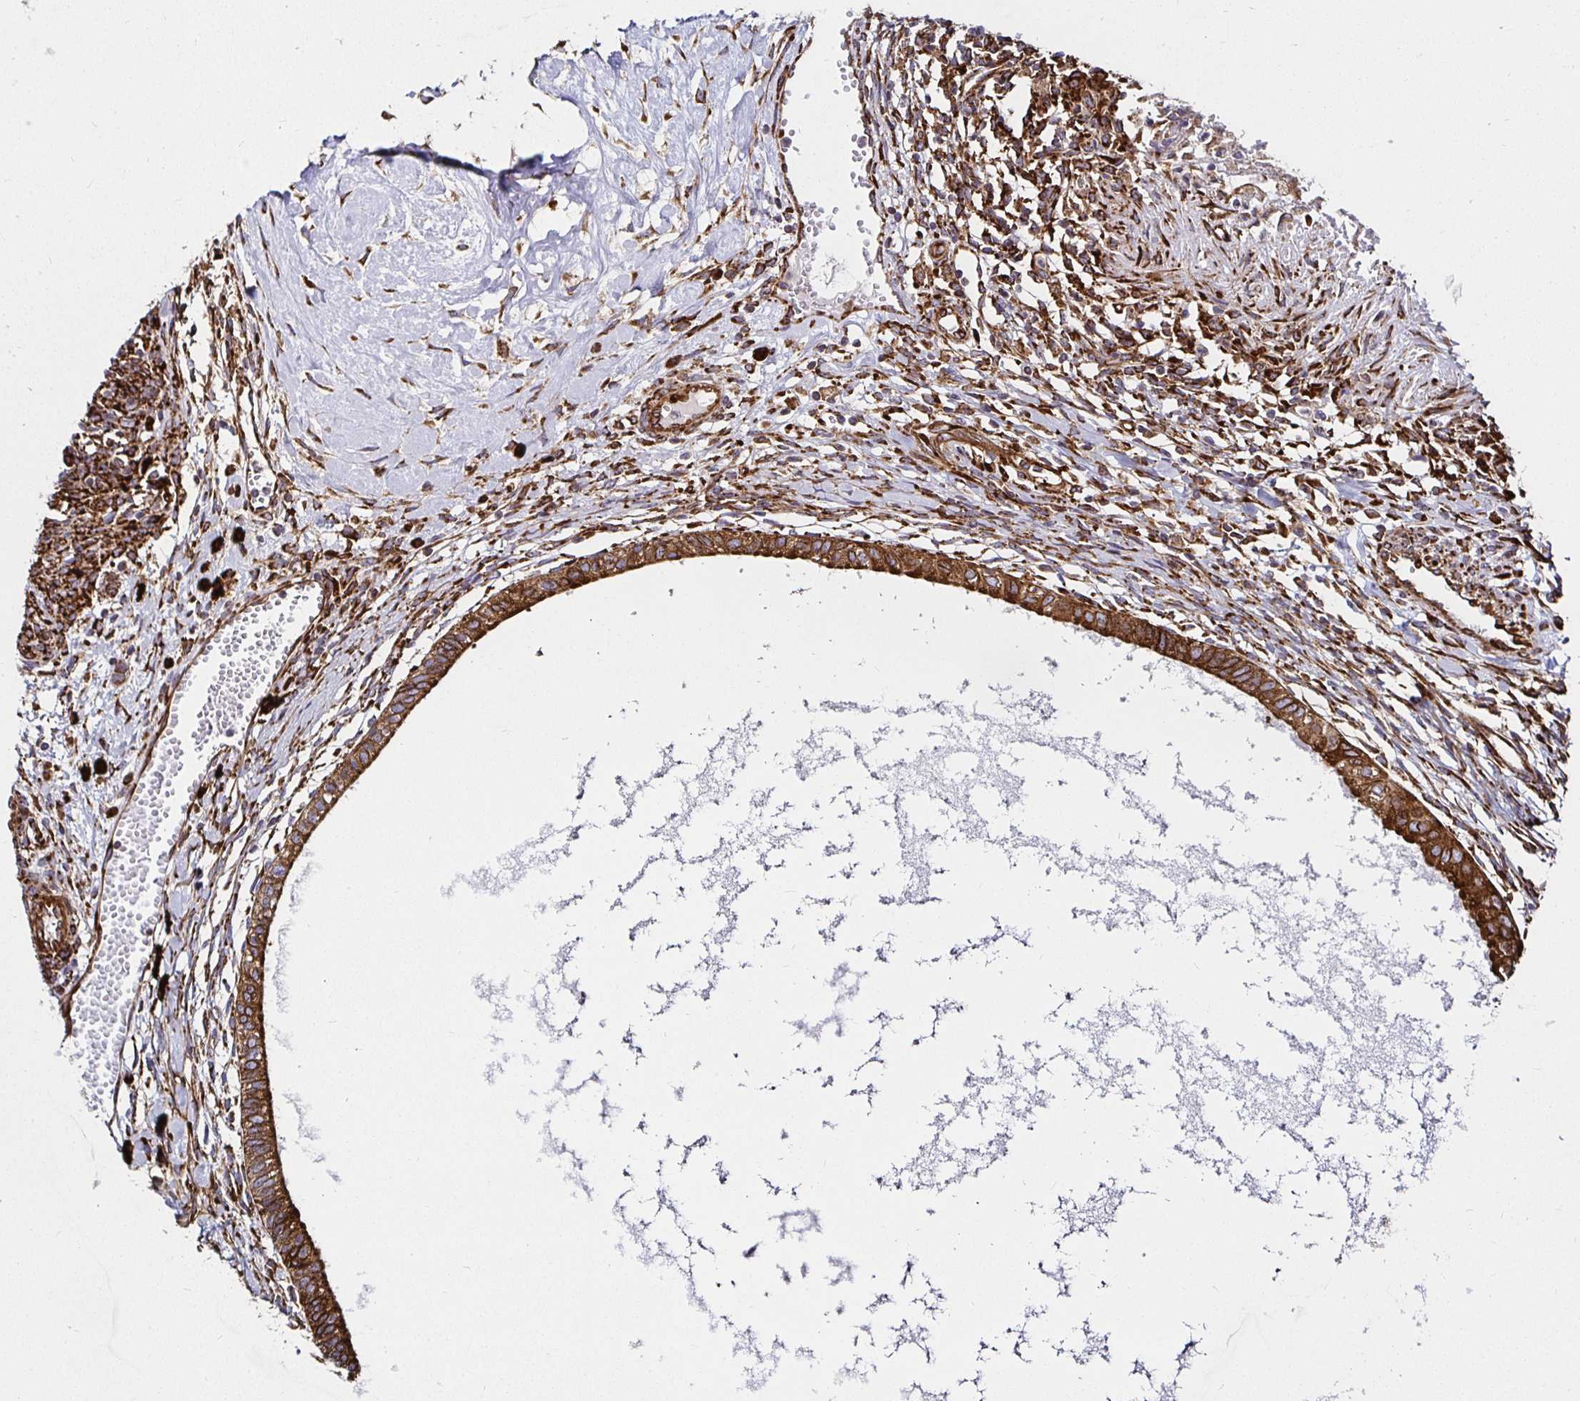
{"staining": {"intensity": "strong", "quantity": ">75%", "location": "cytoplasmic/membranous"}, "tissue": "testis cancer", "cell_type": "Tumor cells", "image_type": "cancer", "snomed": [{"axis": "morphology", "description": "Carcinoma, Embryonal, NOS"}, {"axis": "topography", "description": "Testis"}], "caption": "Immunohistochemical staining of human embryonal carcinoma (testis) demonstrates strong cytoplasmic/membranous protein positivity in approximately >75% of tumor cells.", "gene": "SMYD3", "patient": {"sex": "male", "age": 37}}